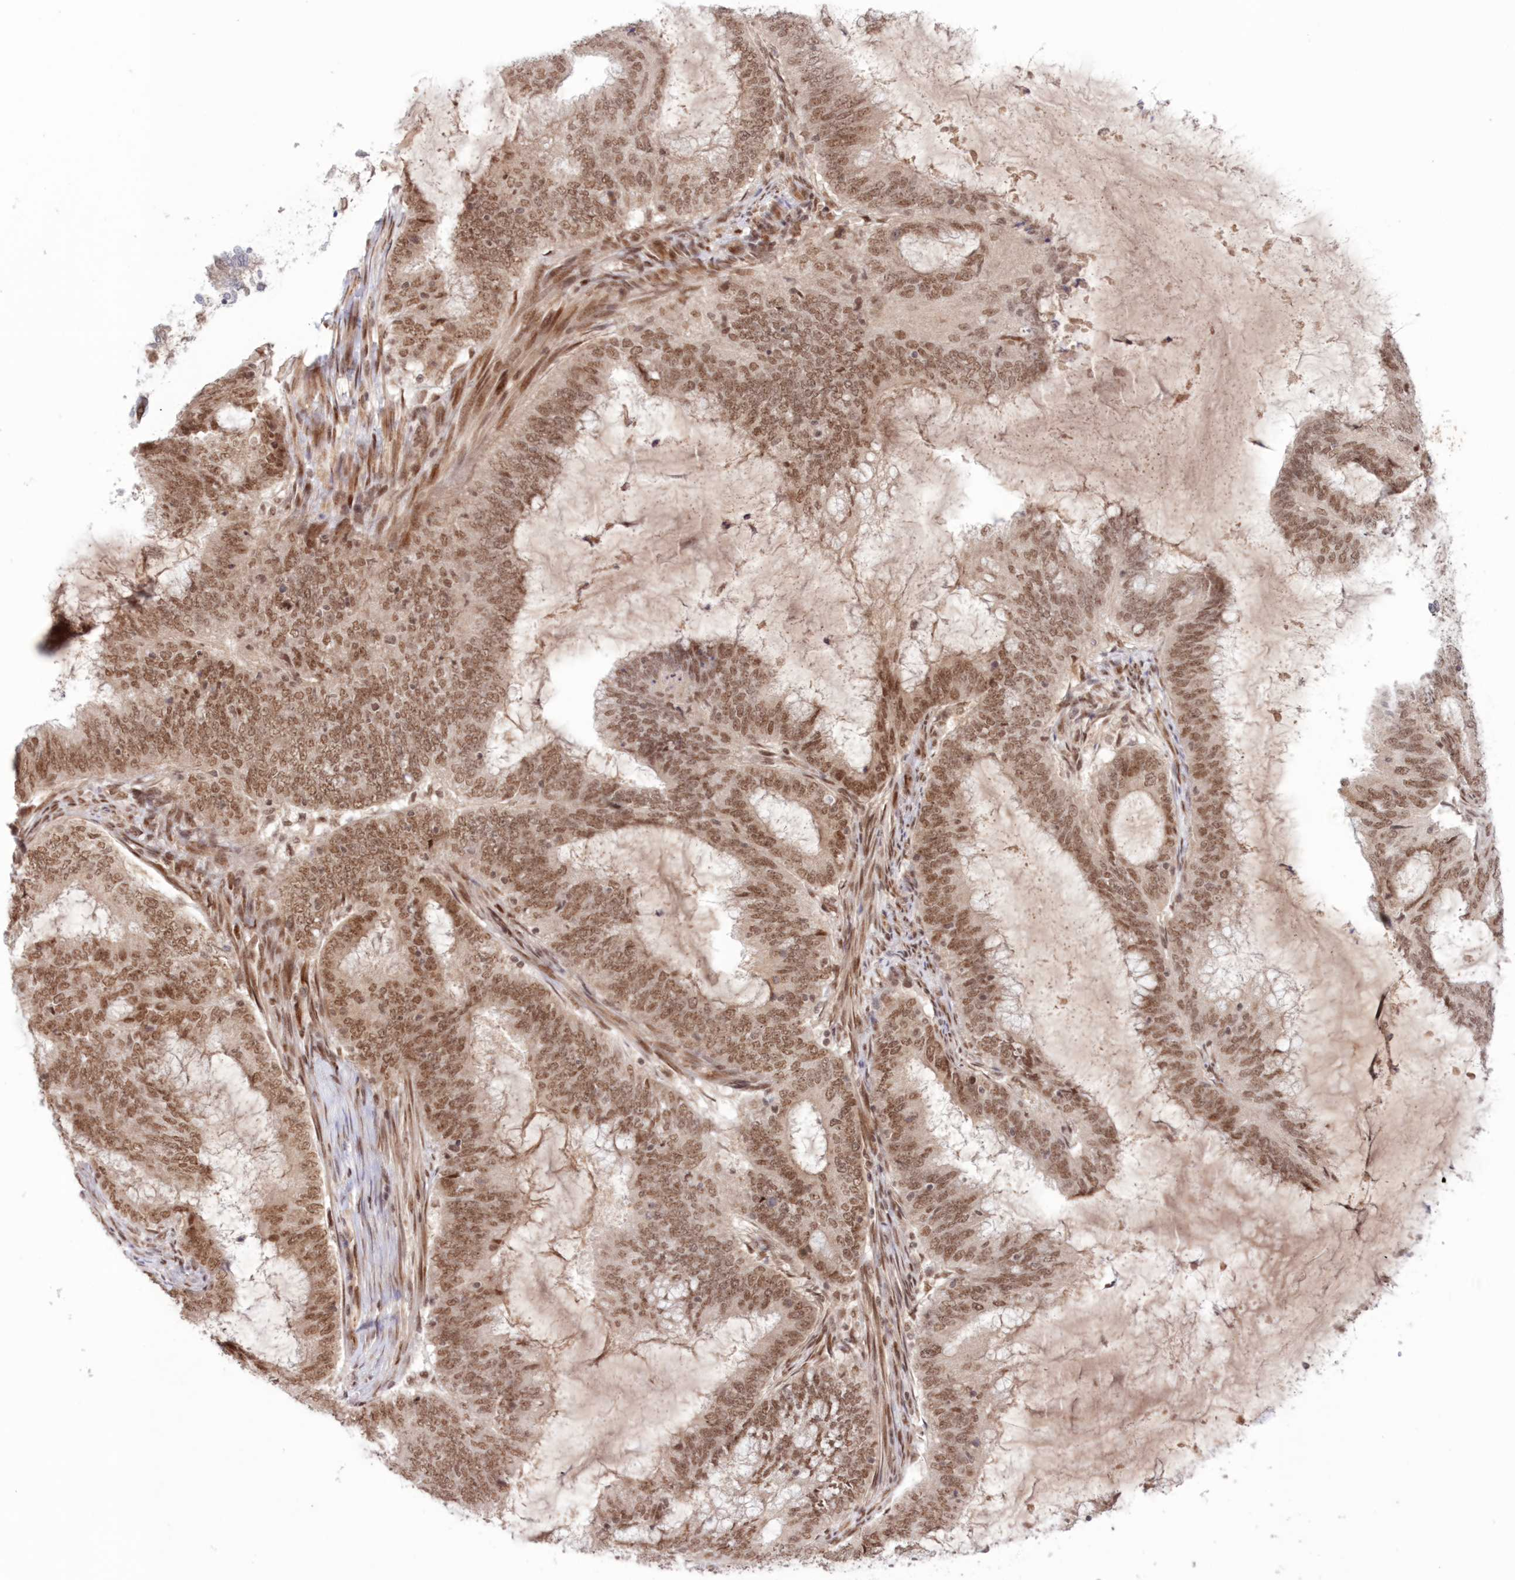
{"staining": {"intensity": "moderate", "quantity": ">75%", "location": "nuclear"}, "tissue": "endometrial cancer", "cell_type": "Tumor cells", "image_type": "cancer", "snomed": [{"axis": "morphology", "description": "Adenocarcinoma, NOS"}, {"axis": "topography", "description": "Endometrium"}], "caption": "The micrograph exhibits a brown stain indicating the presence of a protein in the nuclear of tumor cells in endometrial cancer (adenocarcinoma).", "gene": "NOA1", "patient": {"sex": "female", "age": 51}}